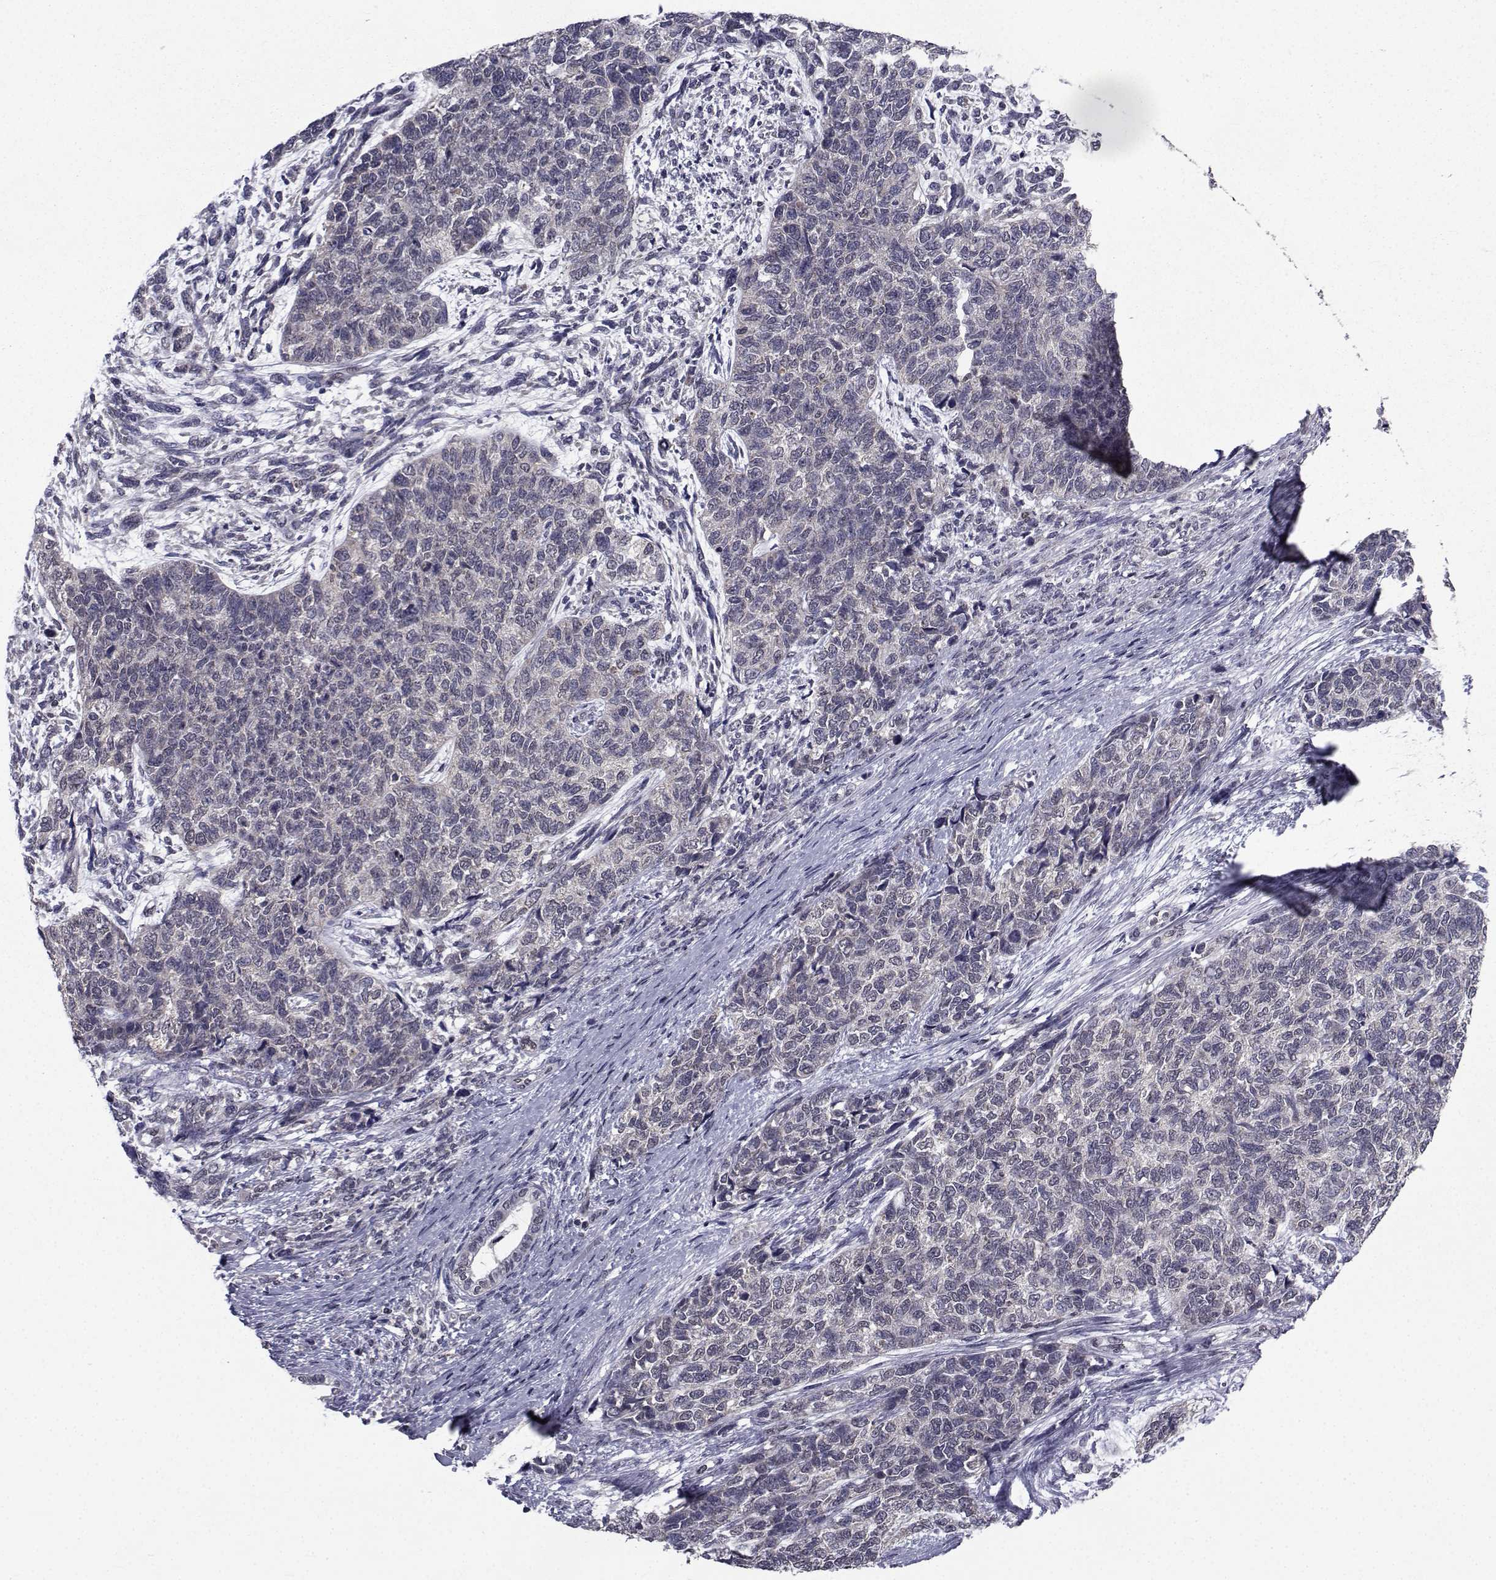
{"staining": {"intensity": "negative", "quantity": "none", "location": "none"}, "tissue": "cervical cancer", "cell_type": "Tumor cells", "image_type": "cancer", "snomed": [{"axis": "morphology", "description": "Squamous cell carcinoma, NOS"}, {"axis": "topography", "description": "Cervix"}], "caption": "Immunohistochemistry micrograph of human cervical squamous cell carcinoma stained for a protein (brown), which demonstrates no staining in tumor cells.", "gene": "CYP2S1", "patient": {"sex": "female", "age": 63}}